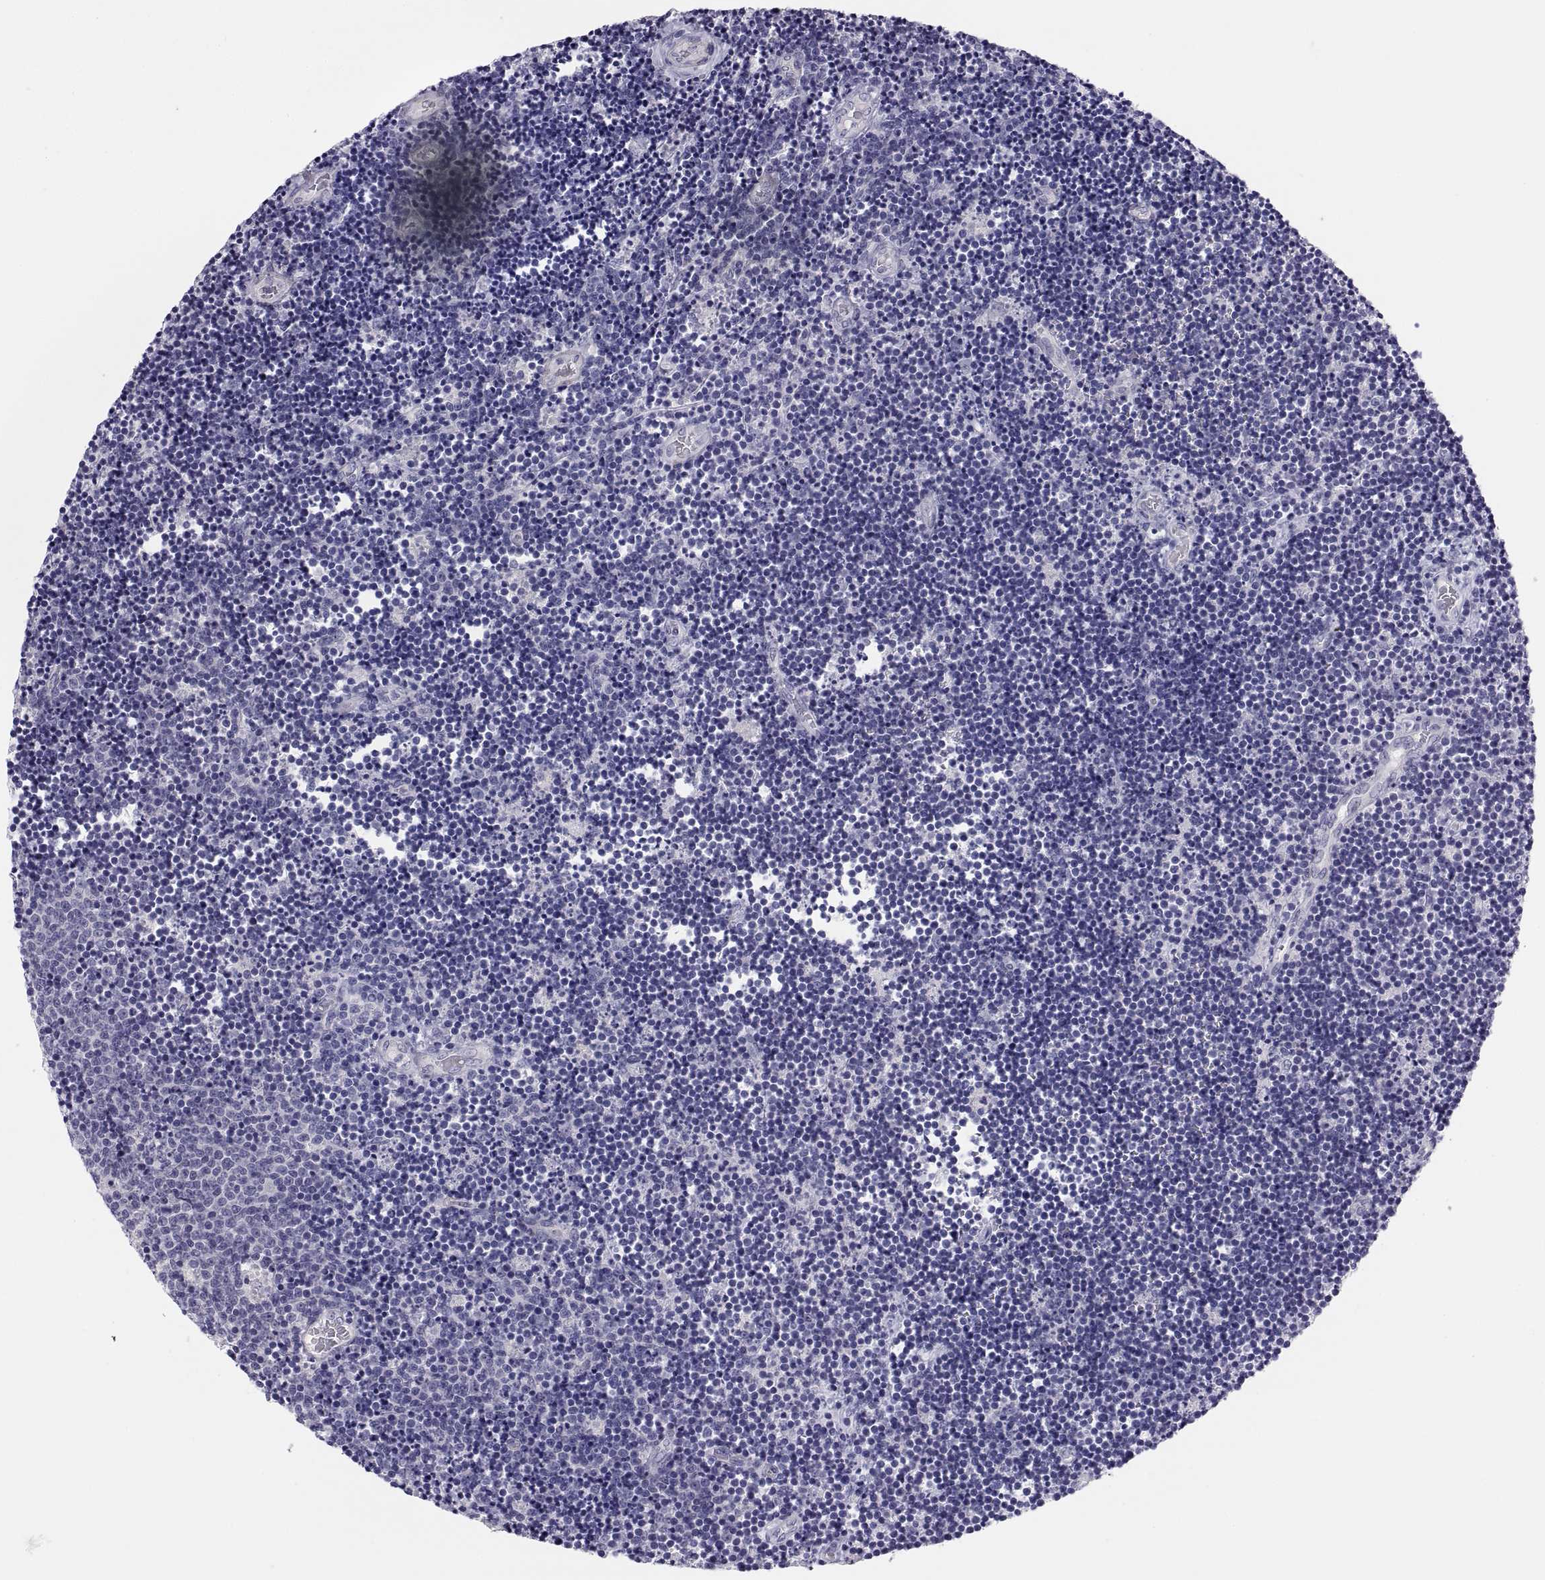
{"staining": {"intensity": "negative", "quantity": "none", "location": "none"}, "tissue": "lymphoma", "cell_type": "Tumor cells", "image_type": "cancer", "snomed": [{"axis": "morphology", "description": "Malignant lymphoma, non-Hodgkin's type, Low grade"}, {"axis": "topography", "description": "Brain"}], "caption": "Malignant lymphoma, non-Hodgkin's type (low-grade) was stained to show a protein in brown. There is no significant staining in tumor cells.", "gene": "STRC", "patient": {"sex": "female", "age": 66}}